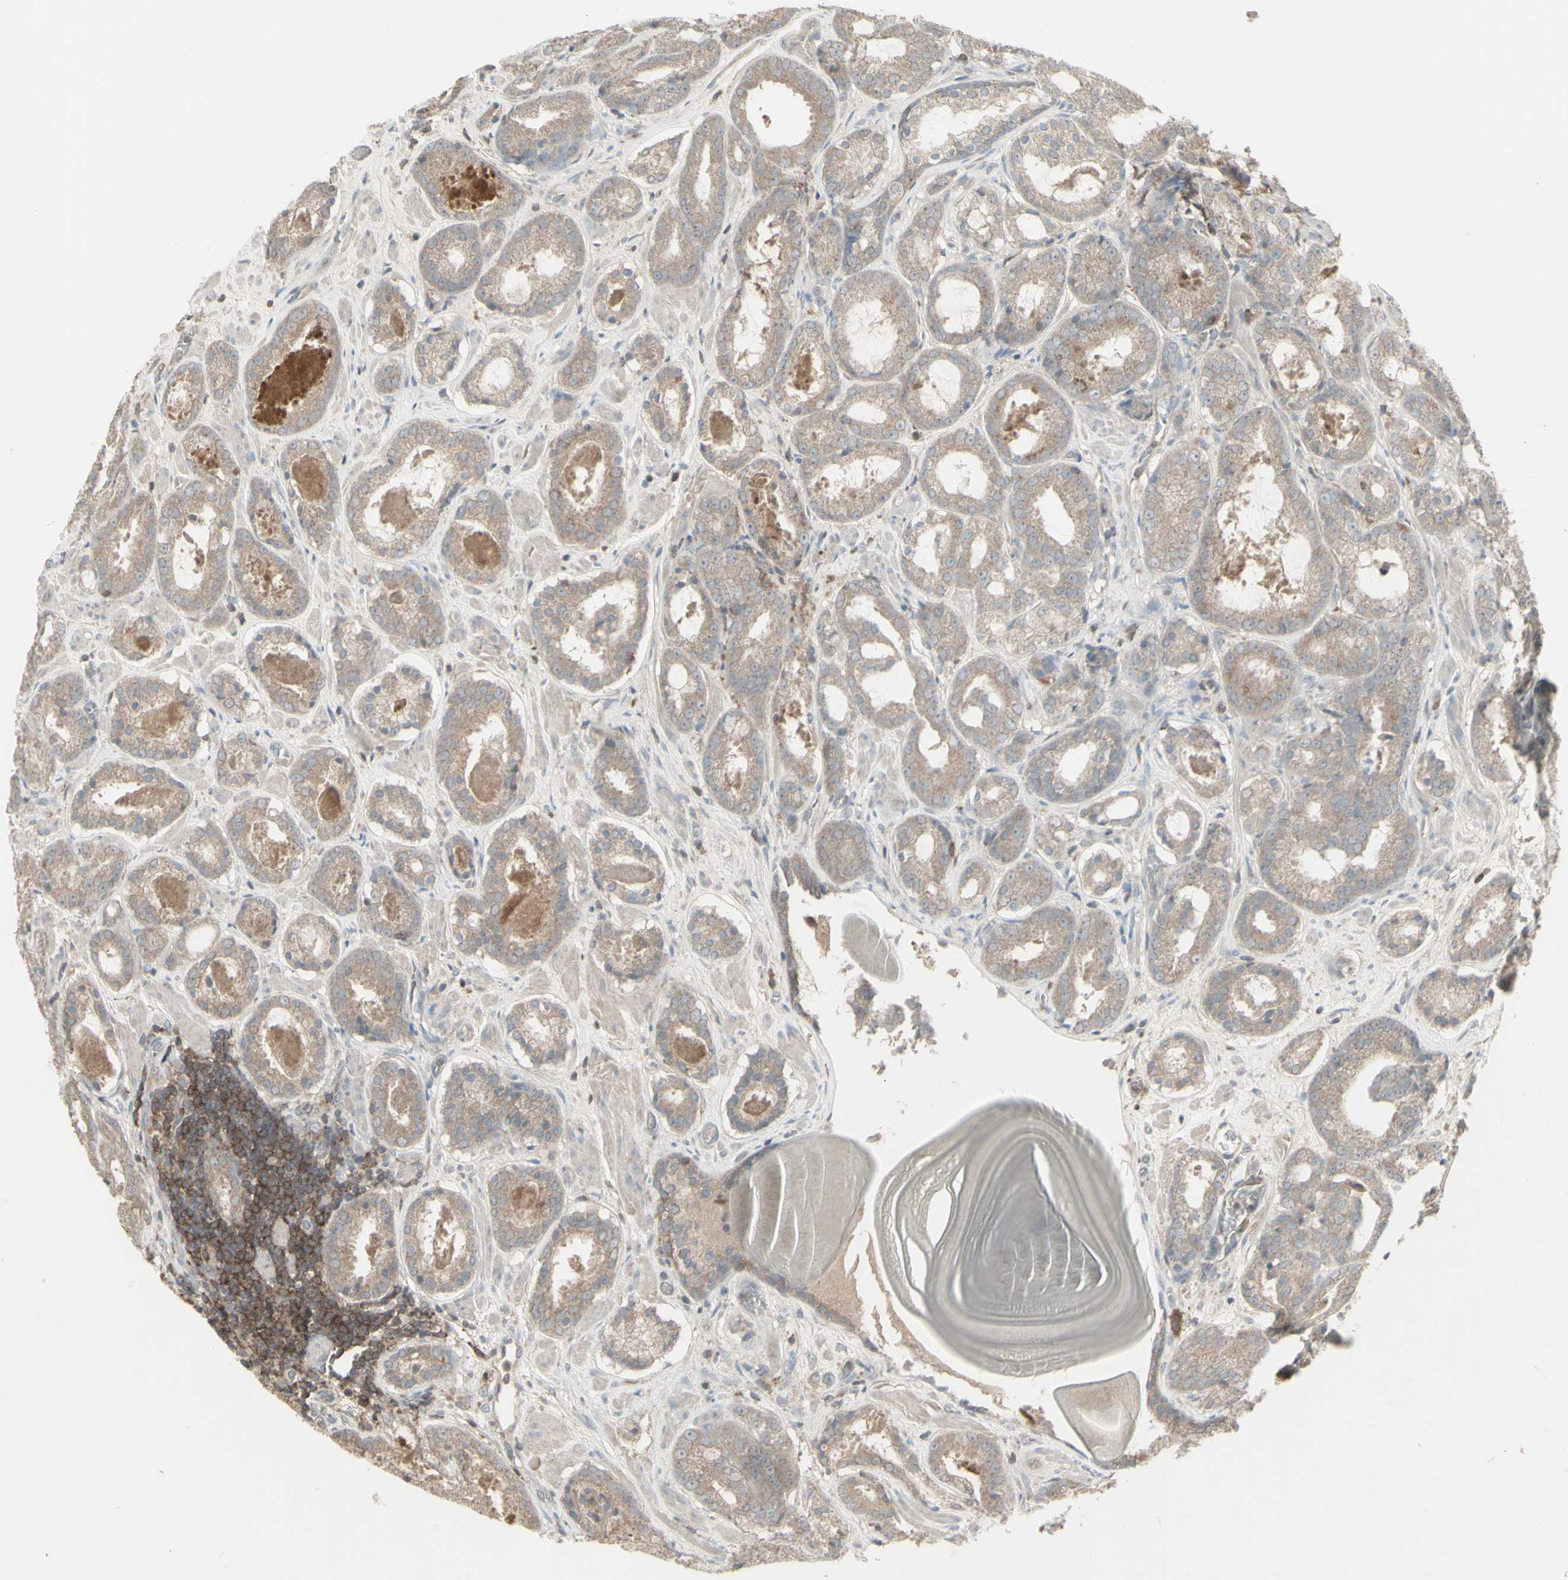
{"staining": {"intensity": "negative", "quantity": "none", "location": "none"}, "tissue": "prostate cancer", "cell_type": "Tumor cells", "image_type": "cancer", "snomed": [{"axis": "morphology", "description": "Adenocarcinoma, Low grade"}, {"axis": "topography", "description": "Prostate"}], "caption": "Protein analysis of prostate cancer (low-grade adenocarcinoma) displays no significant positivity in tumor cells.", "gene": "CSK", "patient": {"sex": "male", "age": 69}}